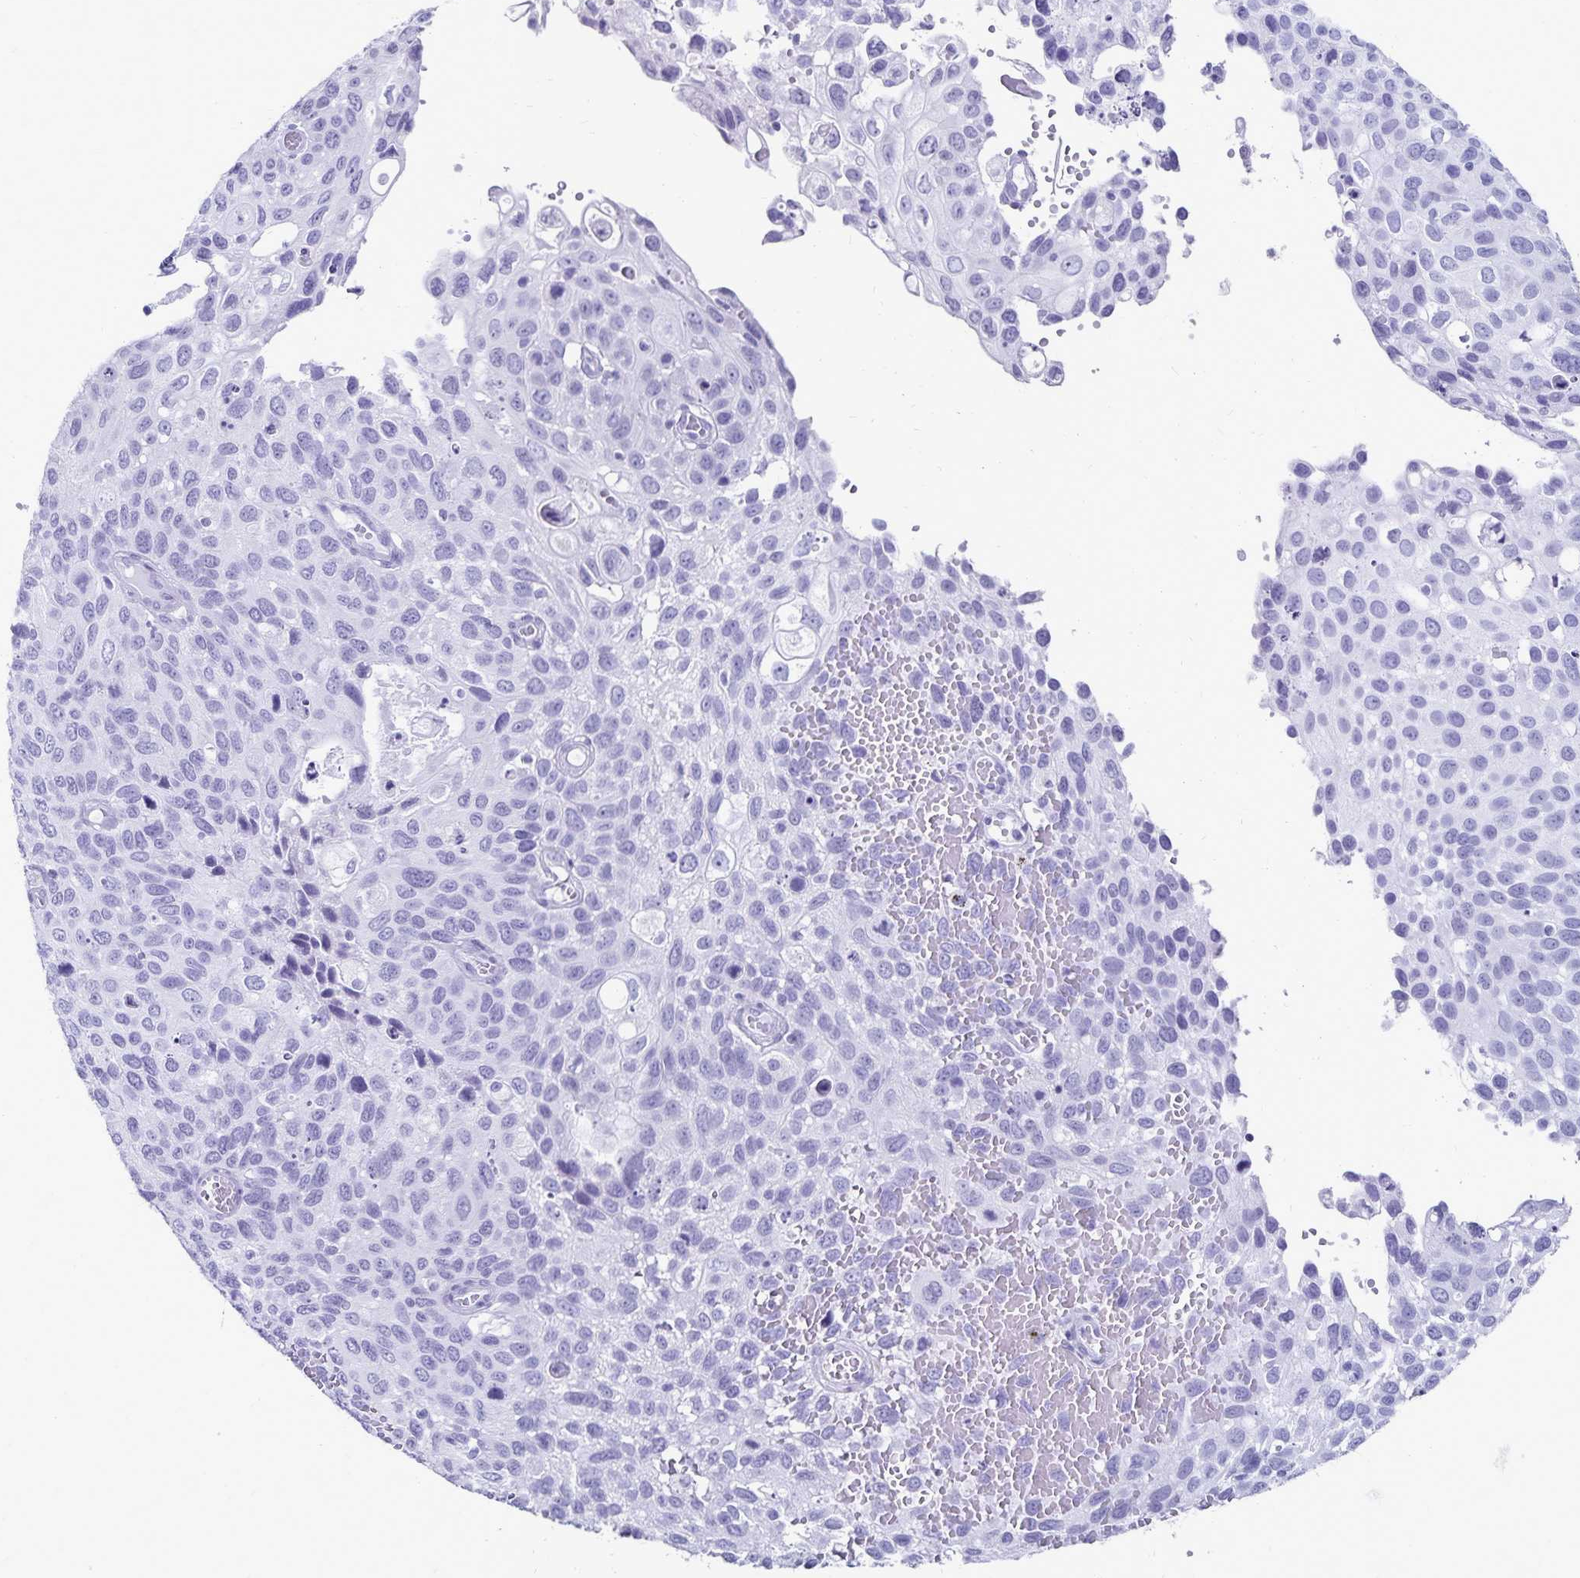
{"staining": {"intensity": "negative", "quantity": "none", "location": "none"}, "tissue": "cervical cancer", "cell_type": "Tumor cells", "image_type": "cancer", "snomed": [{"axis": "morphology", "description": "Squamous cell carcinoma, NOS"}, {"axis": "topography", "description": "Cervix"}], "caption": "Protein analysis of cervical cancer reveals no significant expression in tumor cells. Brightfield microscopy of IHC stained with DAB (brown) and hematoxylin (blue), captured at high magnification.", "gene": "GIP", "patient": {"sex": "female", "age": 70}}